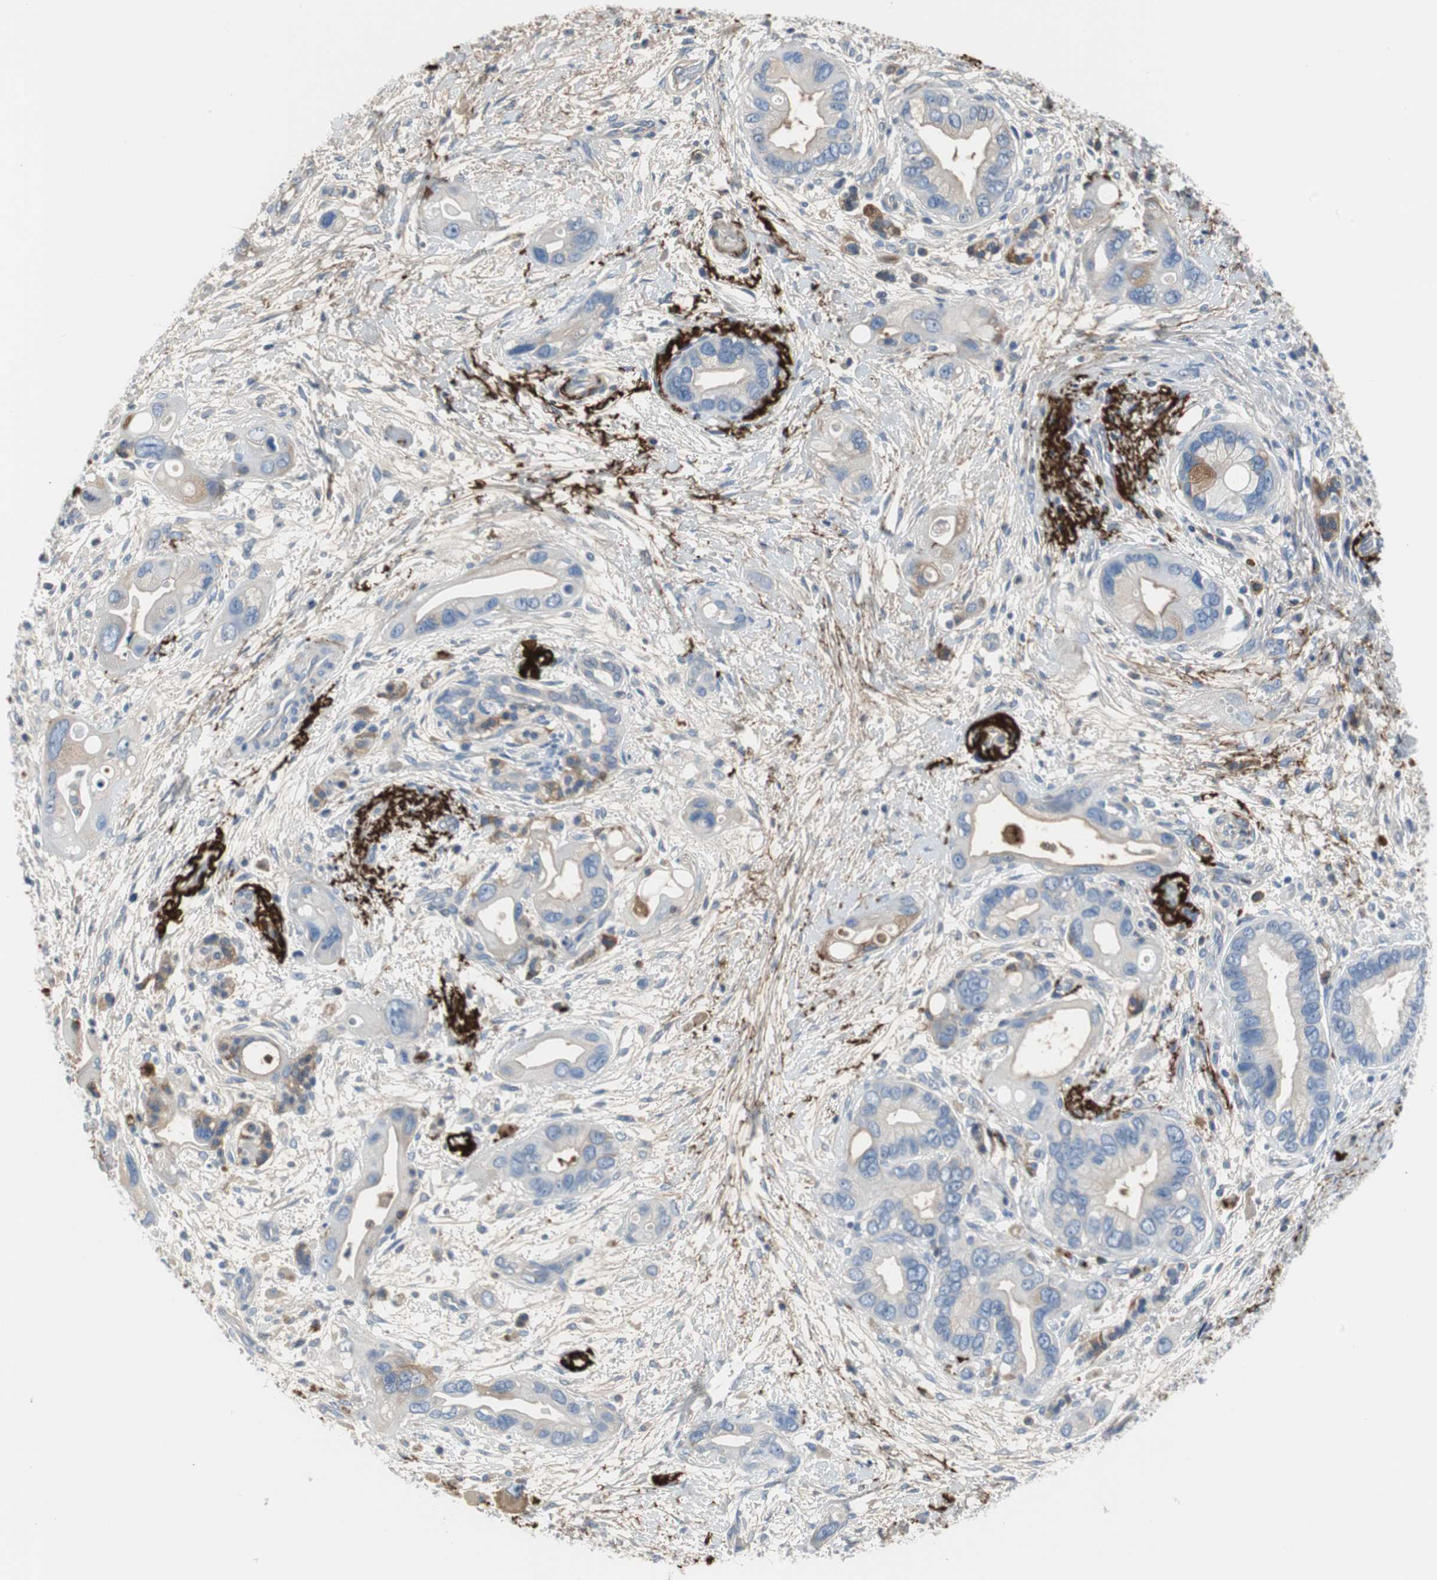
{"staining": {"intensity": "weak", "quantity": ">75%", "location": "cytoplasmic/membranous"}, "tissue": "pancreatic cancer", "cell_type": "Tumor cells", "image_type": "cancer", "snomed": [{"axis": "morphology", "description": "Adenocarcinoma, NOS"}, {"axis": "topography", "description": "Pancreas"}], "caption": "Weak cytoplasmic/membranous staining is identified in approximately >75% of tumor cells in pancreatic cancer (adenocarcinoma).", "gene": "APCS", "patient": {"sex": "female", "age": 77}}